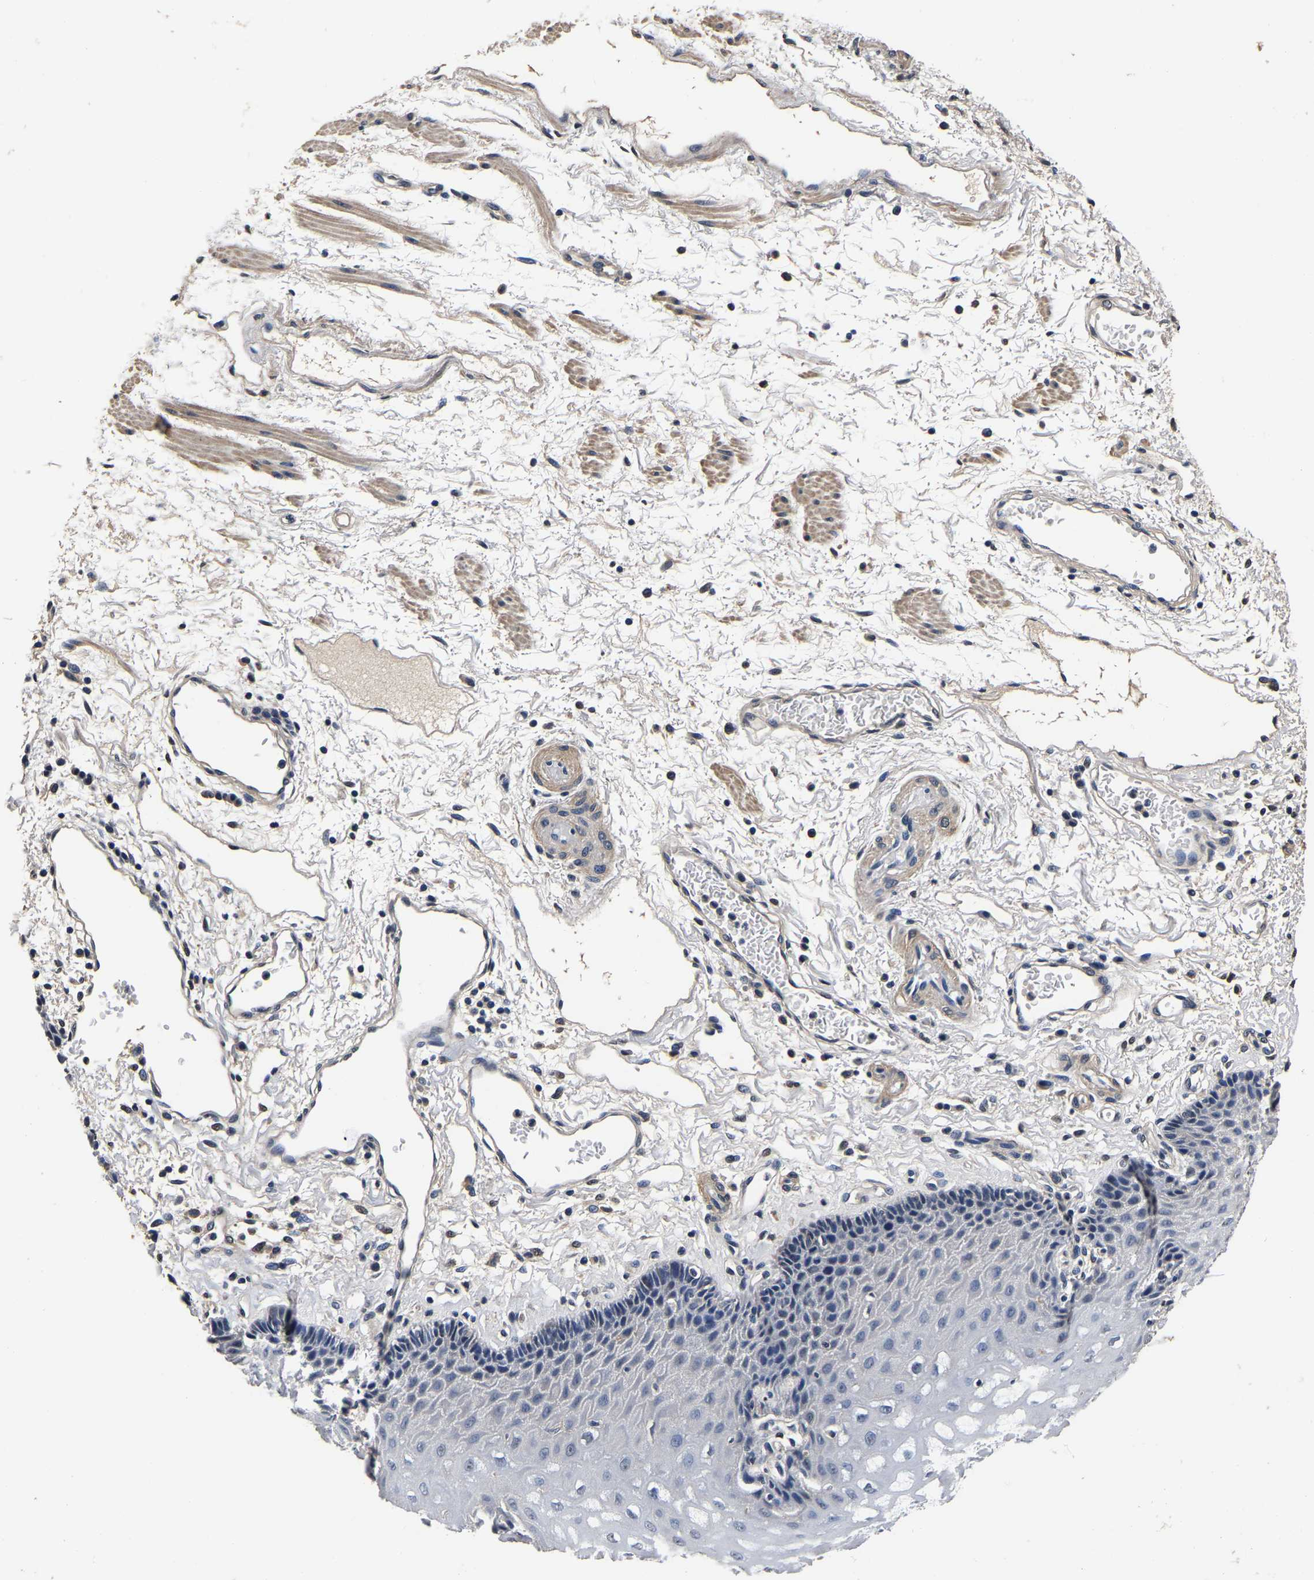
{"staining": {"intensity": "negative", "quantity": "none", "location": "none"}, "tissue": "esophagus", "cell_type": "Squamous epithelial cells", "image_type": "normal", "snomed": [{"axis": "morphology", "description": "Normal tissue, NOS"}, {"axis": "topography", "description": "Esophagus"}], "caption": "DAB immunohistochemical staining of unremarkable esophagus exhibits no significant expression in squamous epithelial cells.", "gene": "RUVBL1", "patient": {"sex": "male", "age": 54}}